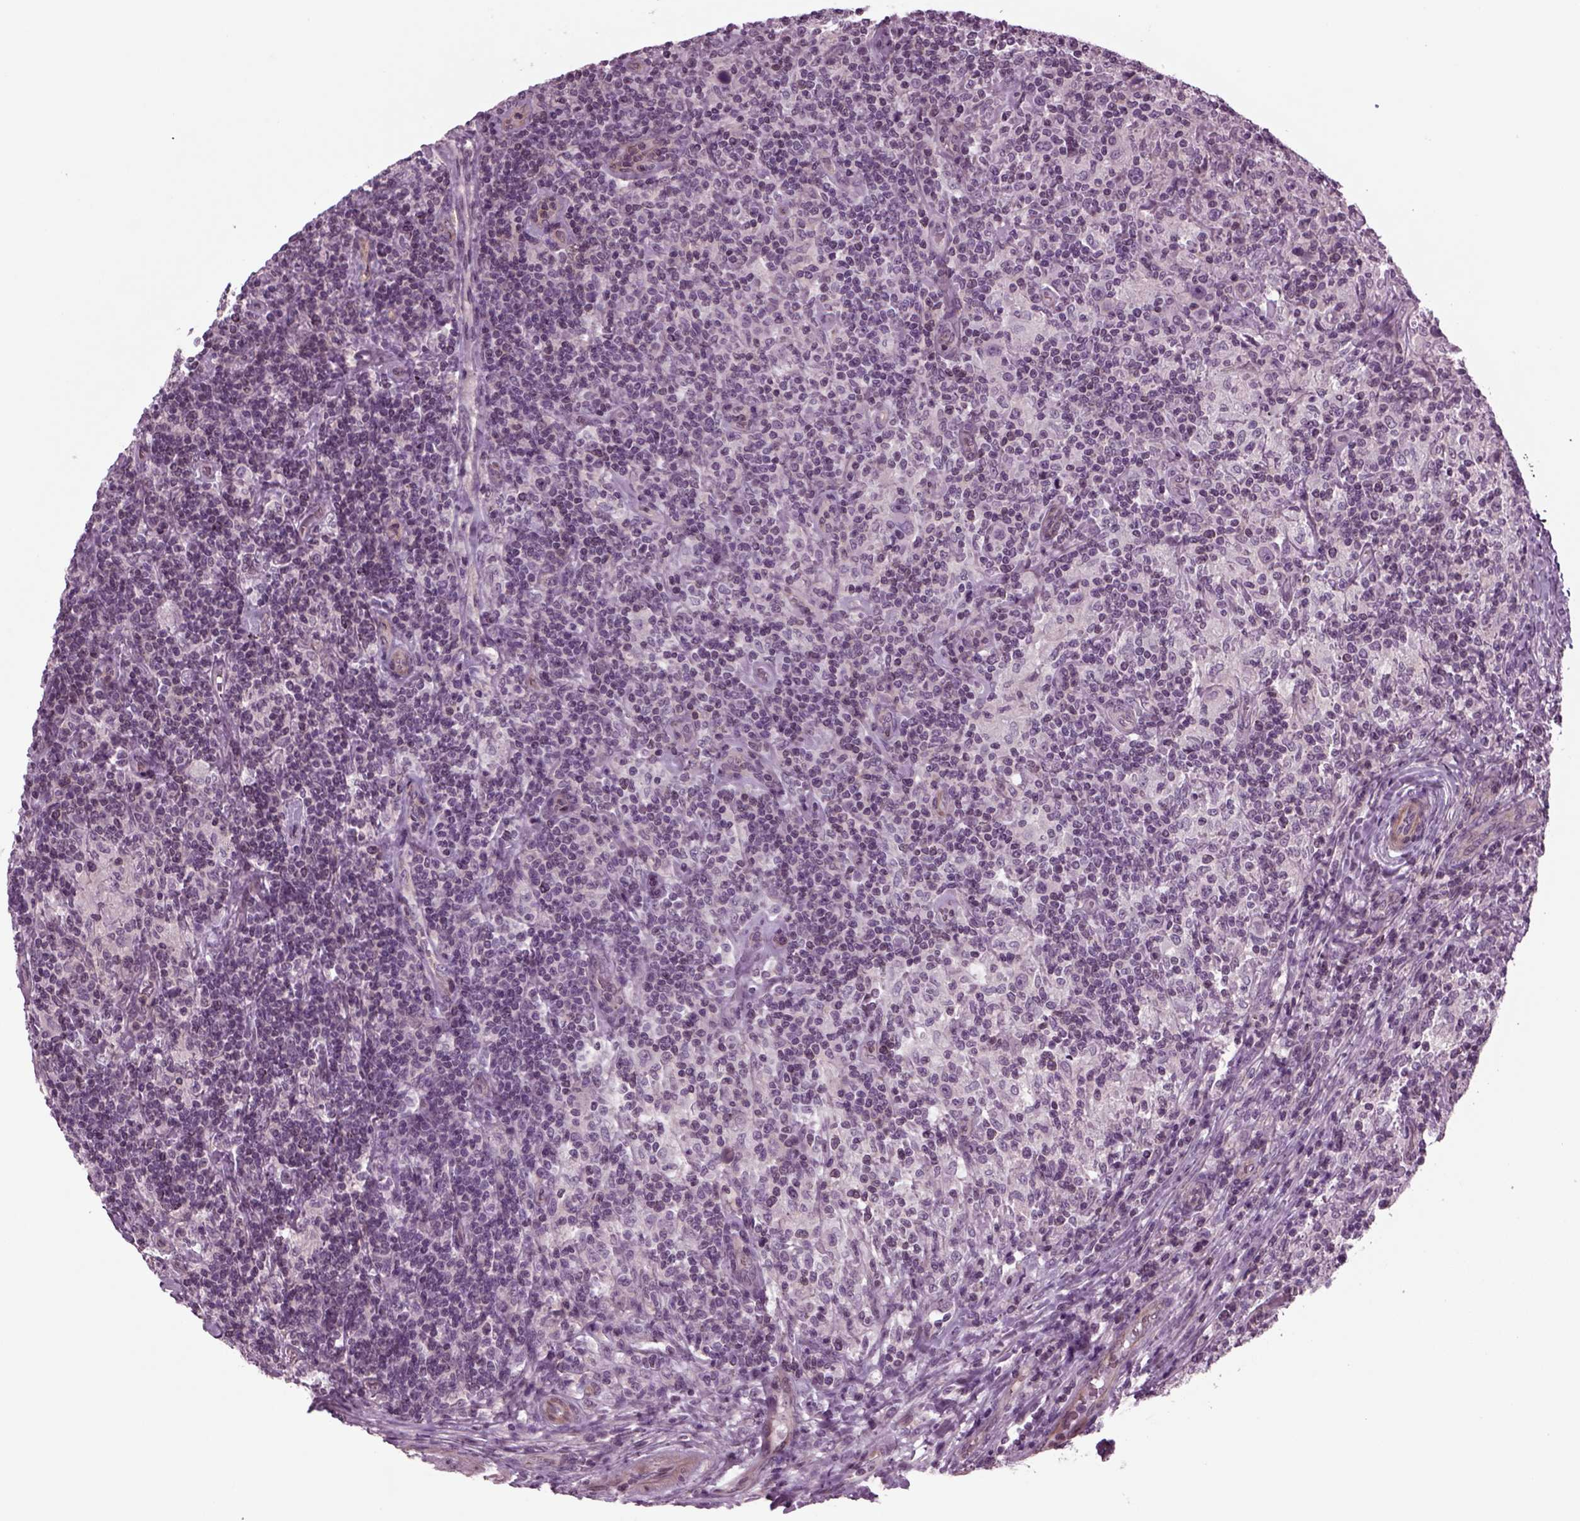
{"staining": {"intensity": "negative", "quantity": "none", "location": "none"}, "tissue": "lymphoma", "cell_type": "Tumor cells", "image_type": "cancer", "snomed": [{"axis": "morphology", "description": "Hodgkin's disease, NOS"}, {"axis": "topography", "description": "Lymph node"}], "caption": "Tumor cells are negative for protein expression in human lymphoma.", "gene": "ODF3", "patient": {"sex": "male", "age": 70}}